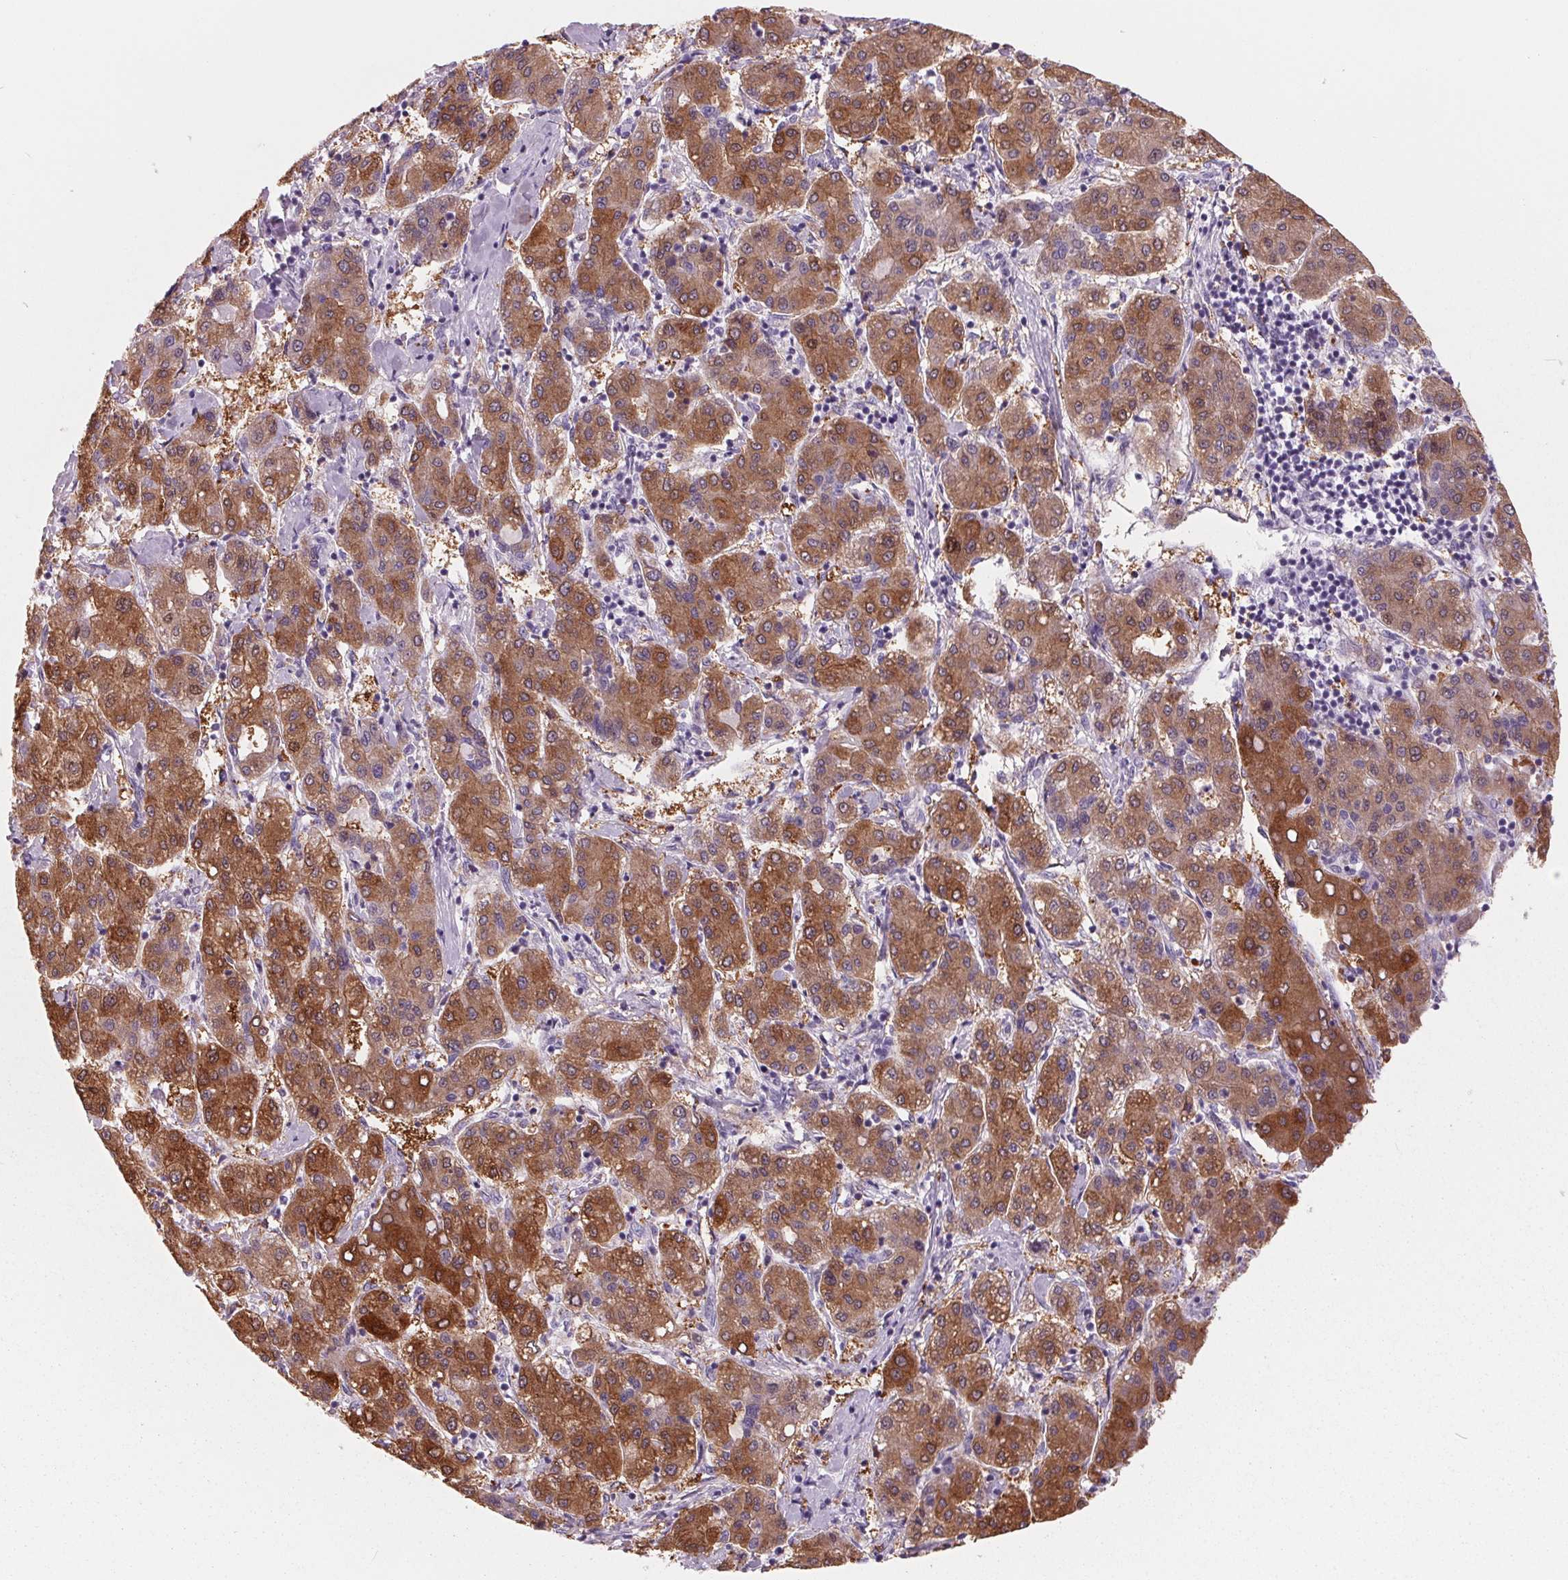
{"staining": {"intensity": "moderate", "quantity": ">75%", "location": "cytoplasmic/membranous"}, "tissue": "liver cancer", "cell_type": "Tumor cells", "image_type": "cancer", "snomed": [{"axis": "morphology", "description": "Carcinoma, Hepatocellular, NOS"}, {"axis": "topography", "description": "Liver"}], "caption": "Human hepatocellular carcinoma (liver) stained with a protein marker exhibits moderate staining in tumor cells.", "gene": "FTCD", "patient": {"sex": "male", "age": 65}}